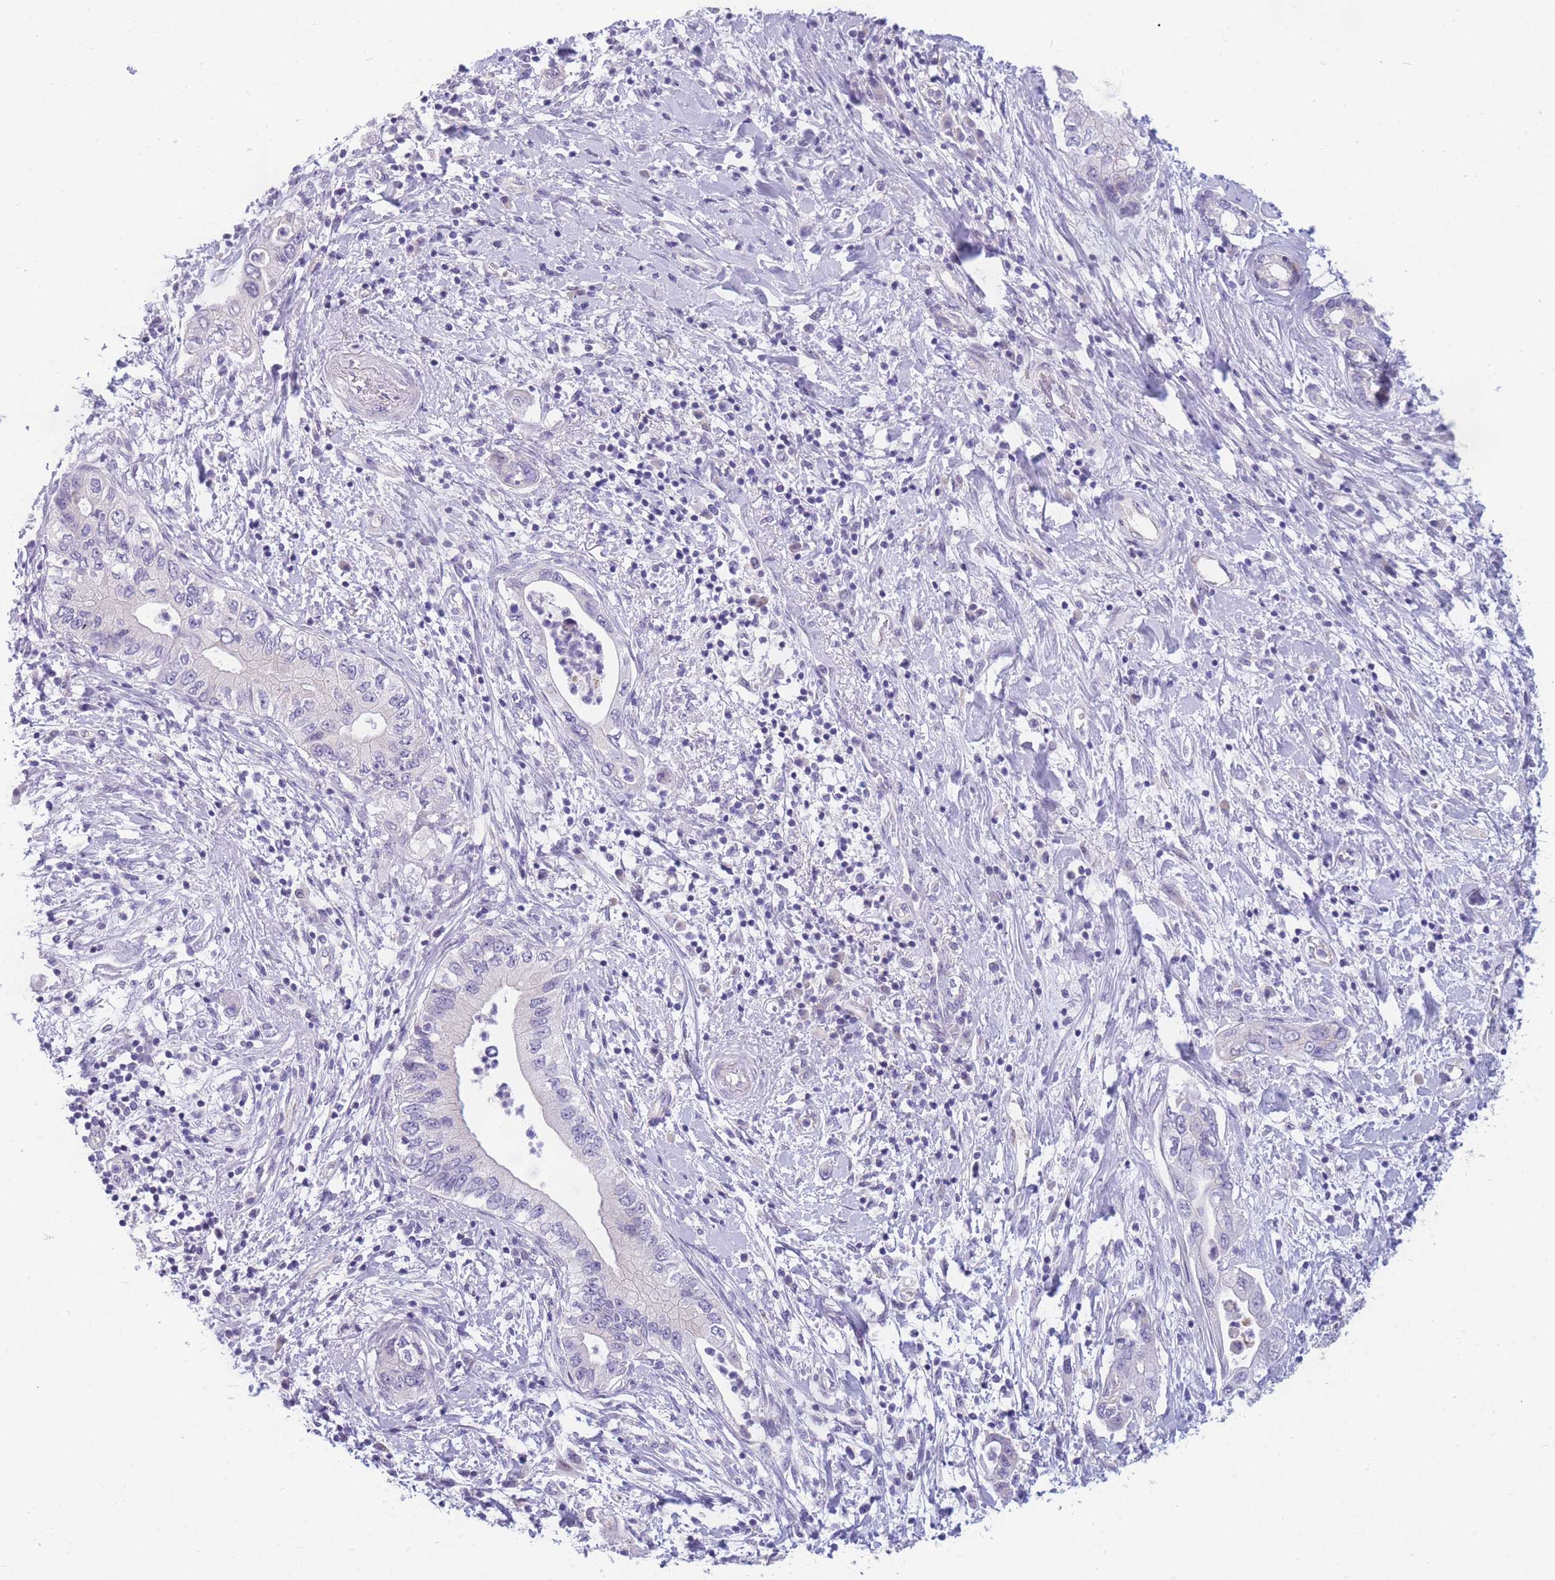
{"staining": {"intensity": "negative", "quantity": "none", "location": "none"}, "tissue": "pancreatic cancer", "cell_type": "Tumor cells", "image_type": "cancer", "snomed": [{"axis": "morphology", "description": "Adenocarcinoma, NOS"}, {"axis": "topography", "description": "Pancreas"}], "caption": "A histopathology image of human adenocarcinoma (pancreatic) is negative for staining in tumor cells. (DAB immunohistochemistry visualized using brightfield microscopy, high magnification).", "gene": "DDX49", "patient": {"sex": "female", "age": 73}}